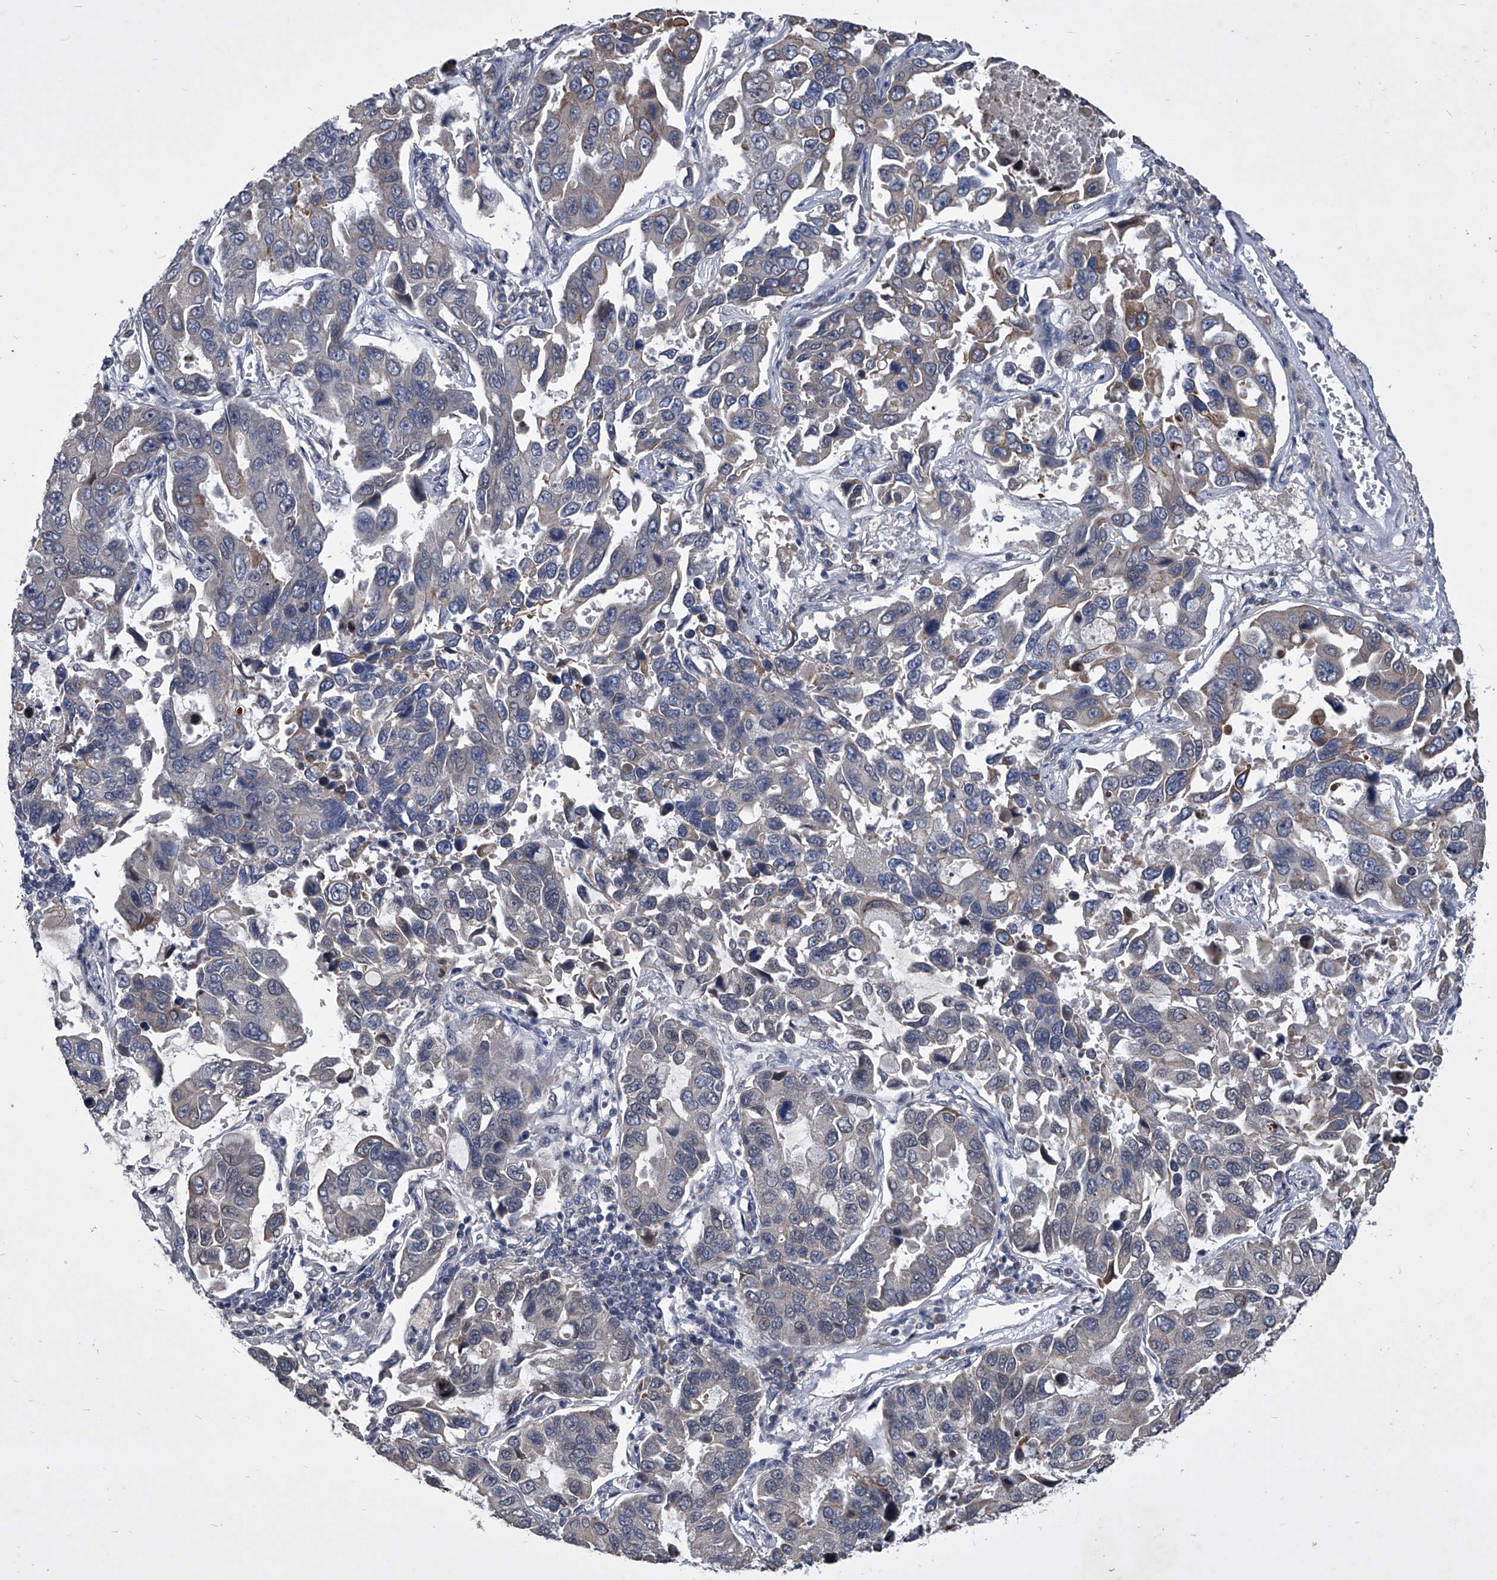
{"staining": {"intensity": "weak", "quantity": "<25%", "location": "cytoplasmic/membranous"}, "tissue": "lung cancer", "cell_type": "Tumor cells", "image_type": "cancer", "snomed": [{"axis": "morphology", "description": "Adenocarcinoma, NOS"}, {"axis": "topography", "description": "Lung"}], "caption": "This is a photomicrograph of IHC staining of lung adenocarcinoma, which shows no positivity in tumor cells. The staining is performed using DAB brown chromogen with nuclei counter-stained in using hematoxylin.", "gene": "ZNF76", "patient": {"sex": "male", "age": 64}}